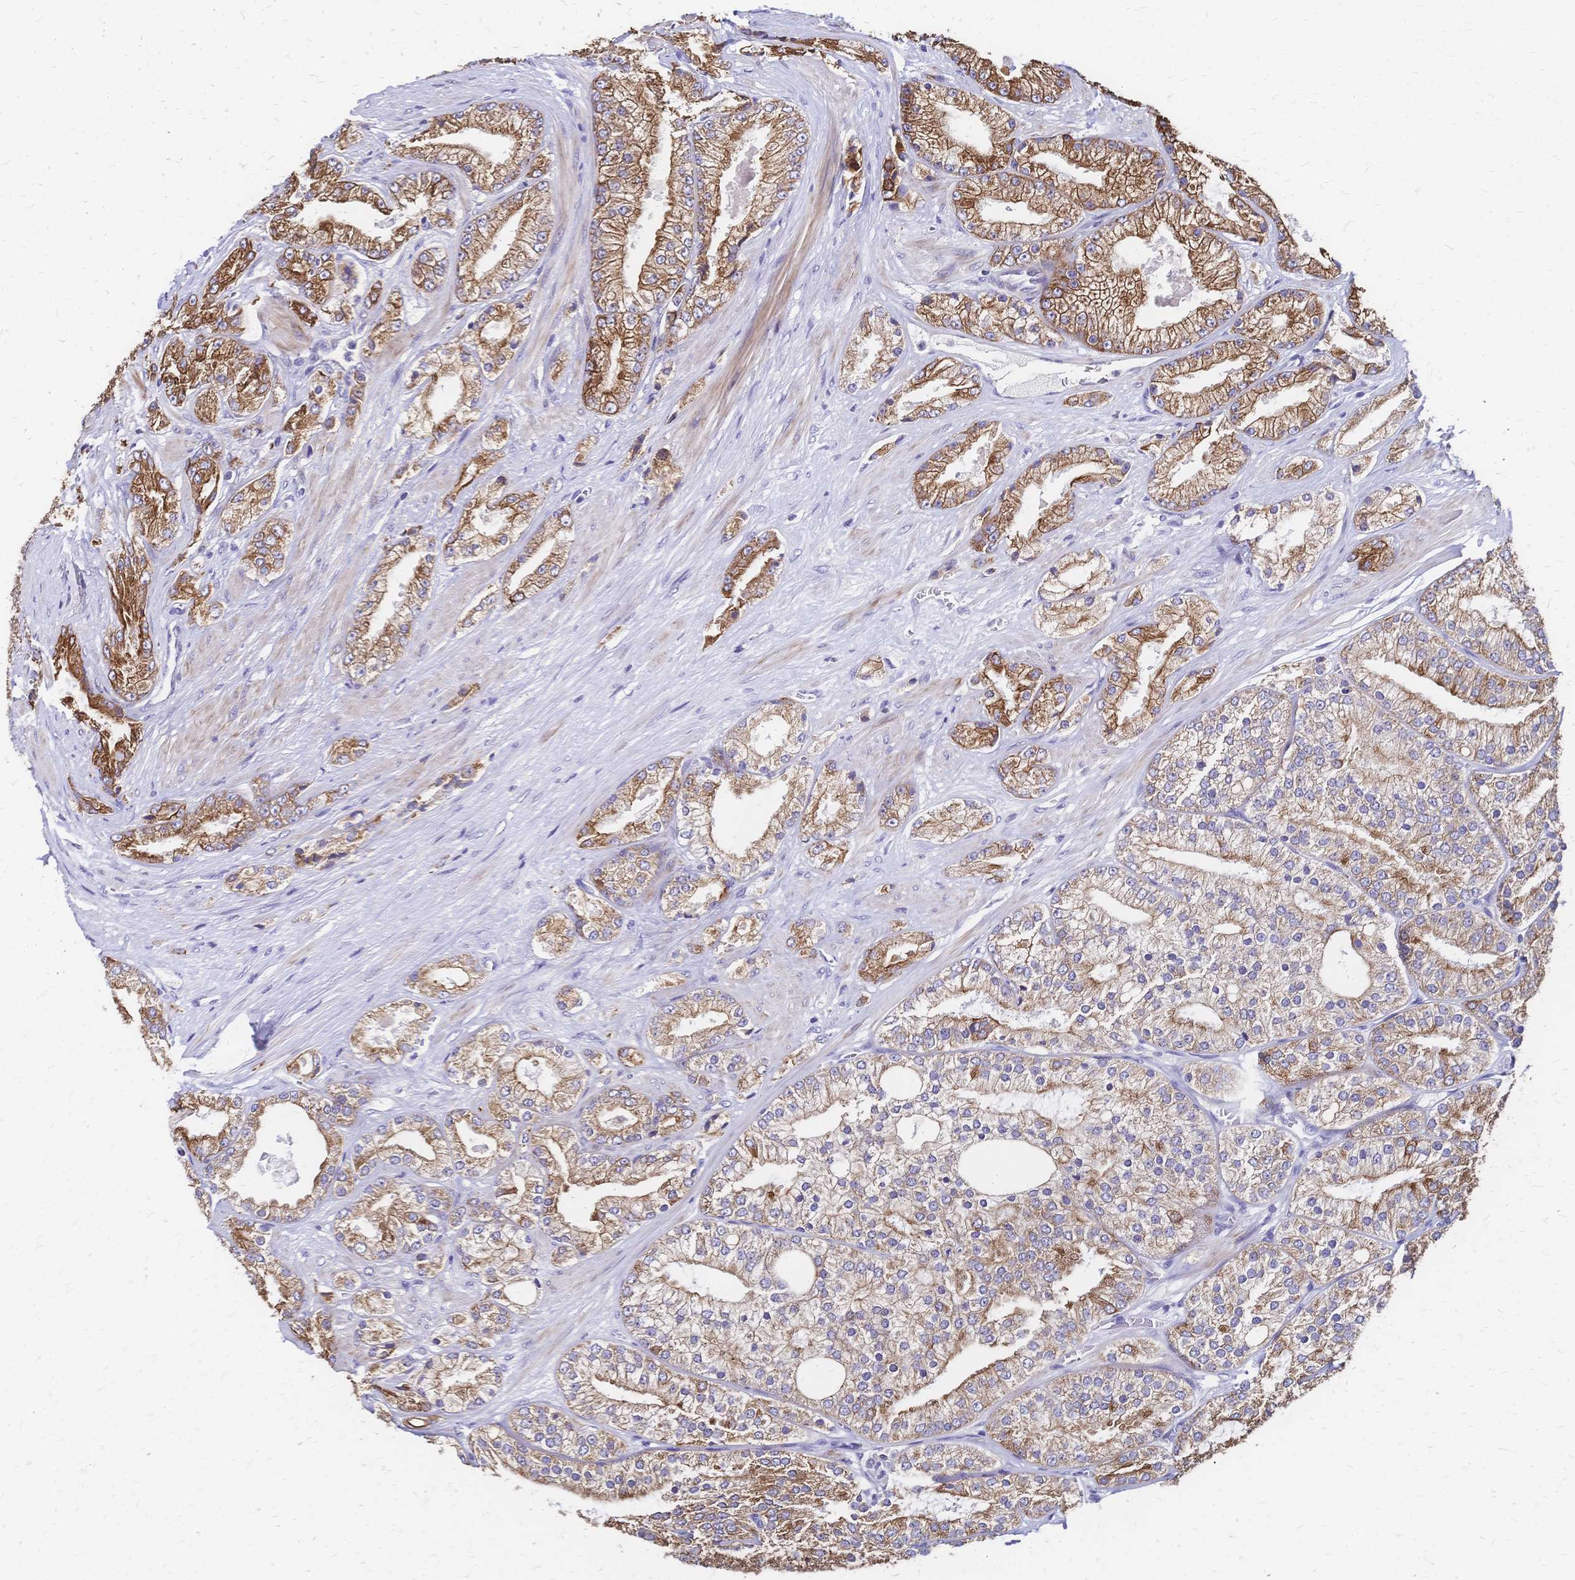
{"staining": {"intensity": "moderate", "quantity": ">75%", "location": "cytoplasmic/membranous"}, "tissue": "prostate cancer", "cell_type": "Tumor cells", "image_type": "cancer", "snomed": [{"axis": "morphology", "description": "Adenocarcinoma, High grade"}, {"axis": "topography", "description": "Prostate"}], "caption": "Tumor cells display medium levels of moderate cytoplasmic/membranous staining in about >75% of cells in human prostate cancer (high-grade adenocarcinoma). The staining was performed using DAB (3,3'-diaminobenzidine), with brown indicating positive protein expression. Nuclei are stained blue with hematoxylin.", "gene": "DTNB", "patient": {"sex": "male", "age": 68}}